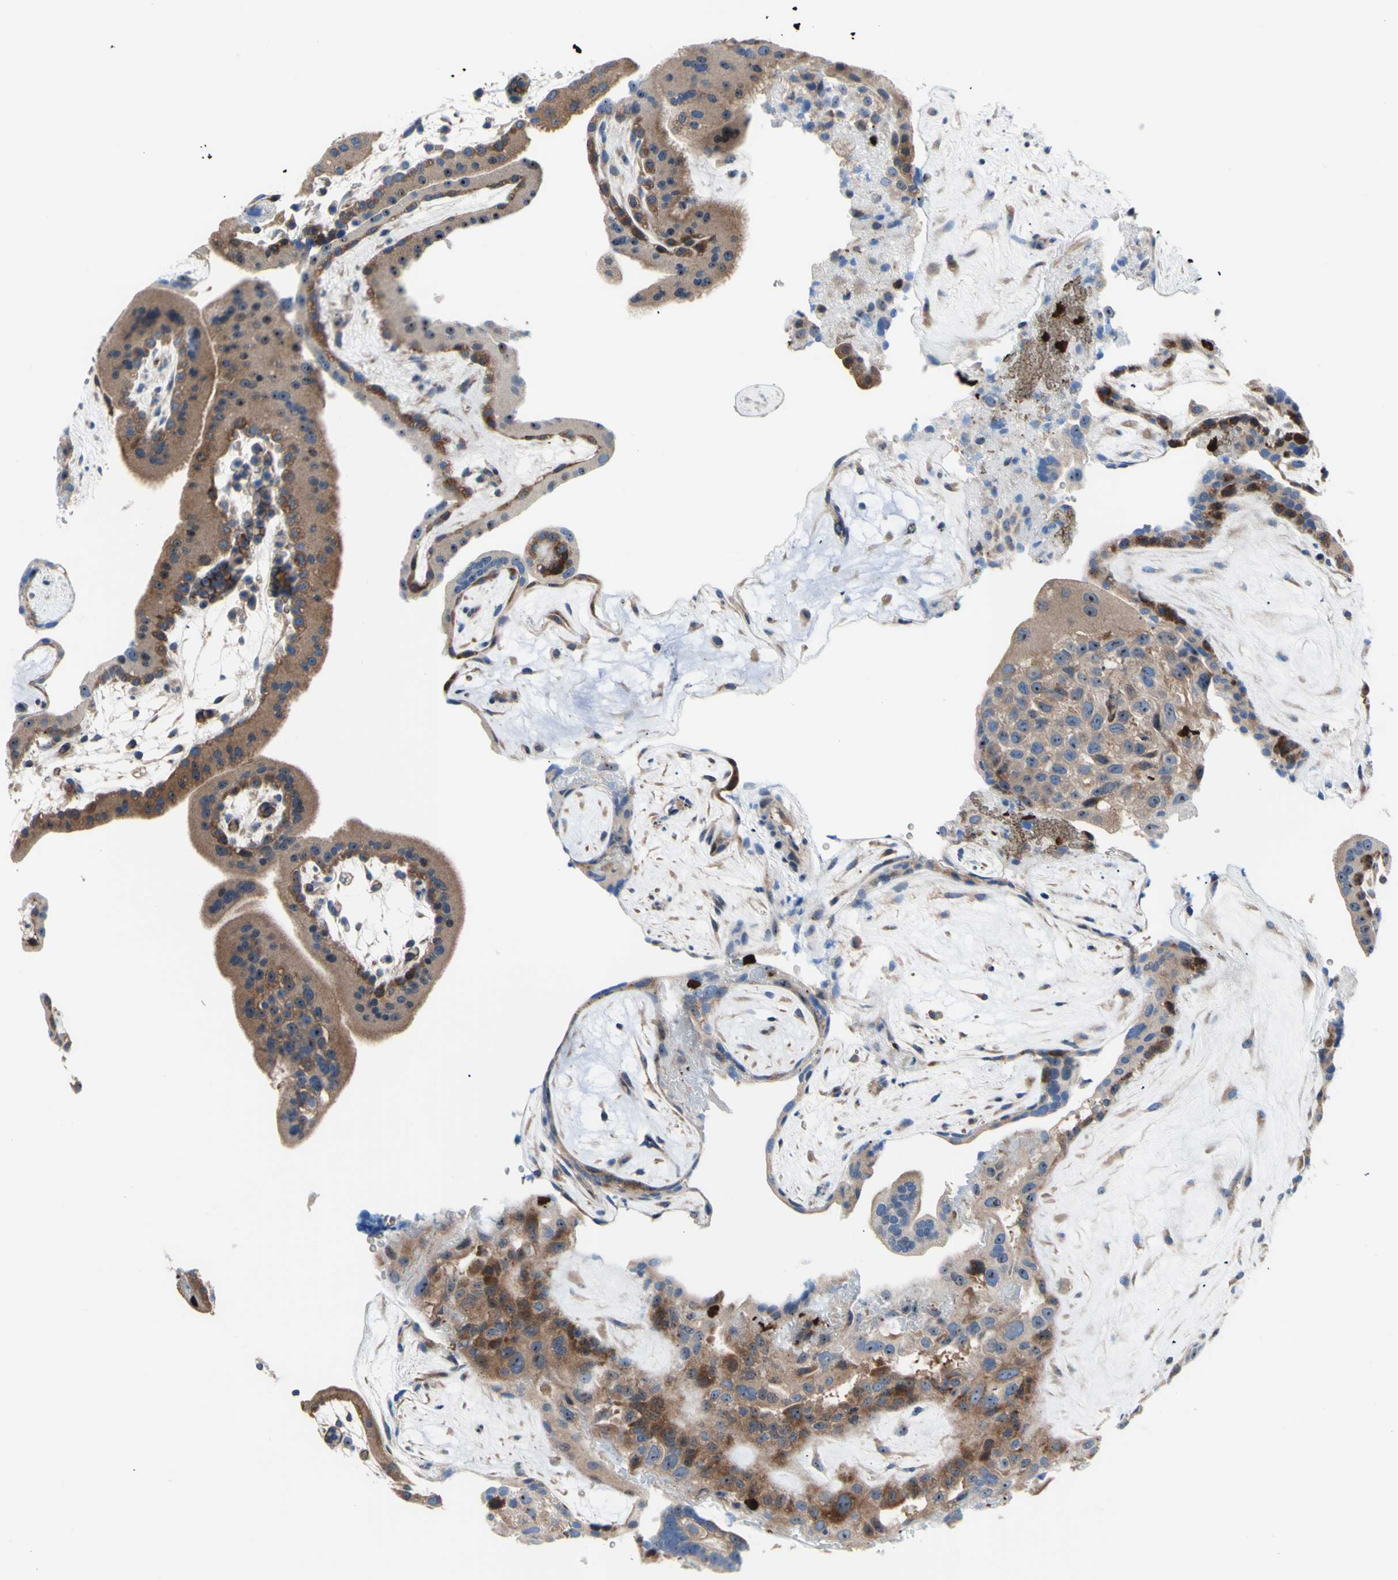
{"staining": {"intensity": "moderate", "quantity": ">75%", "location": "cytoplasmic/membranous,nuclear"}, "tissue": "placenta", "cell_type": "Decidual cells", "image_type": "normal", "snomed": [{"axis": "morphology", "description": "Normal tissue, NOS"}, {"axis": "topography", "description": "Placenta"}], "caption": "Immunohistochemistry of unremarkable placenta reveals medium levels of moderate cytoplasmic/membranous,nuclear positivity in about >75% of decidual cells. (IHC, brightfield microscopy, high magnification).", "gene": "USP9X", "patient": {"sex": "female", "age": 19}}